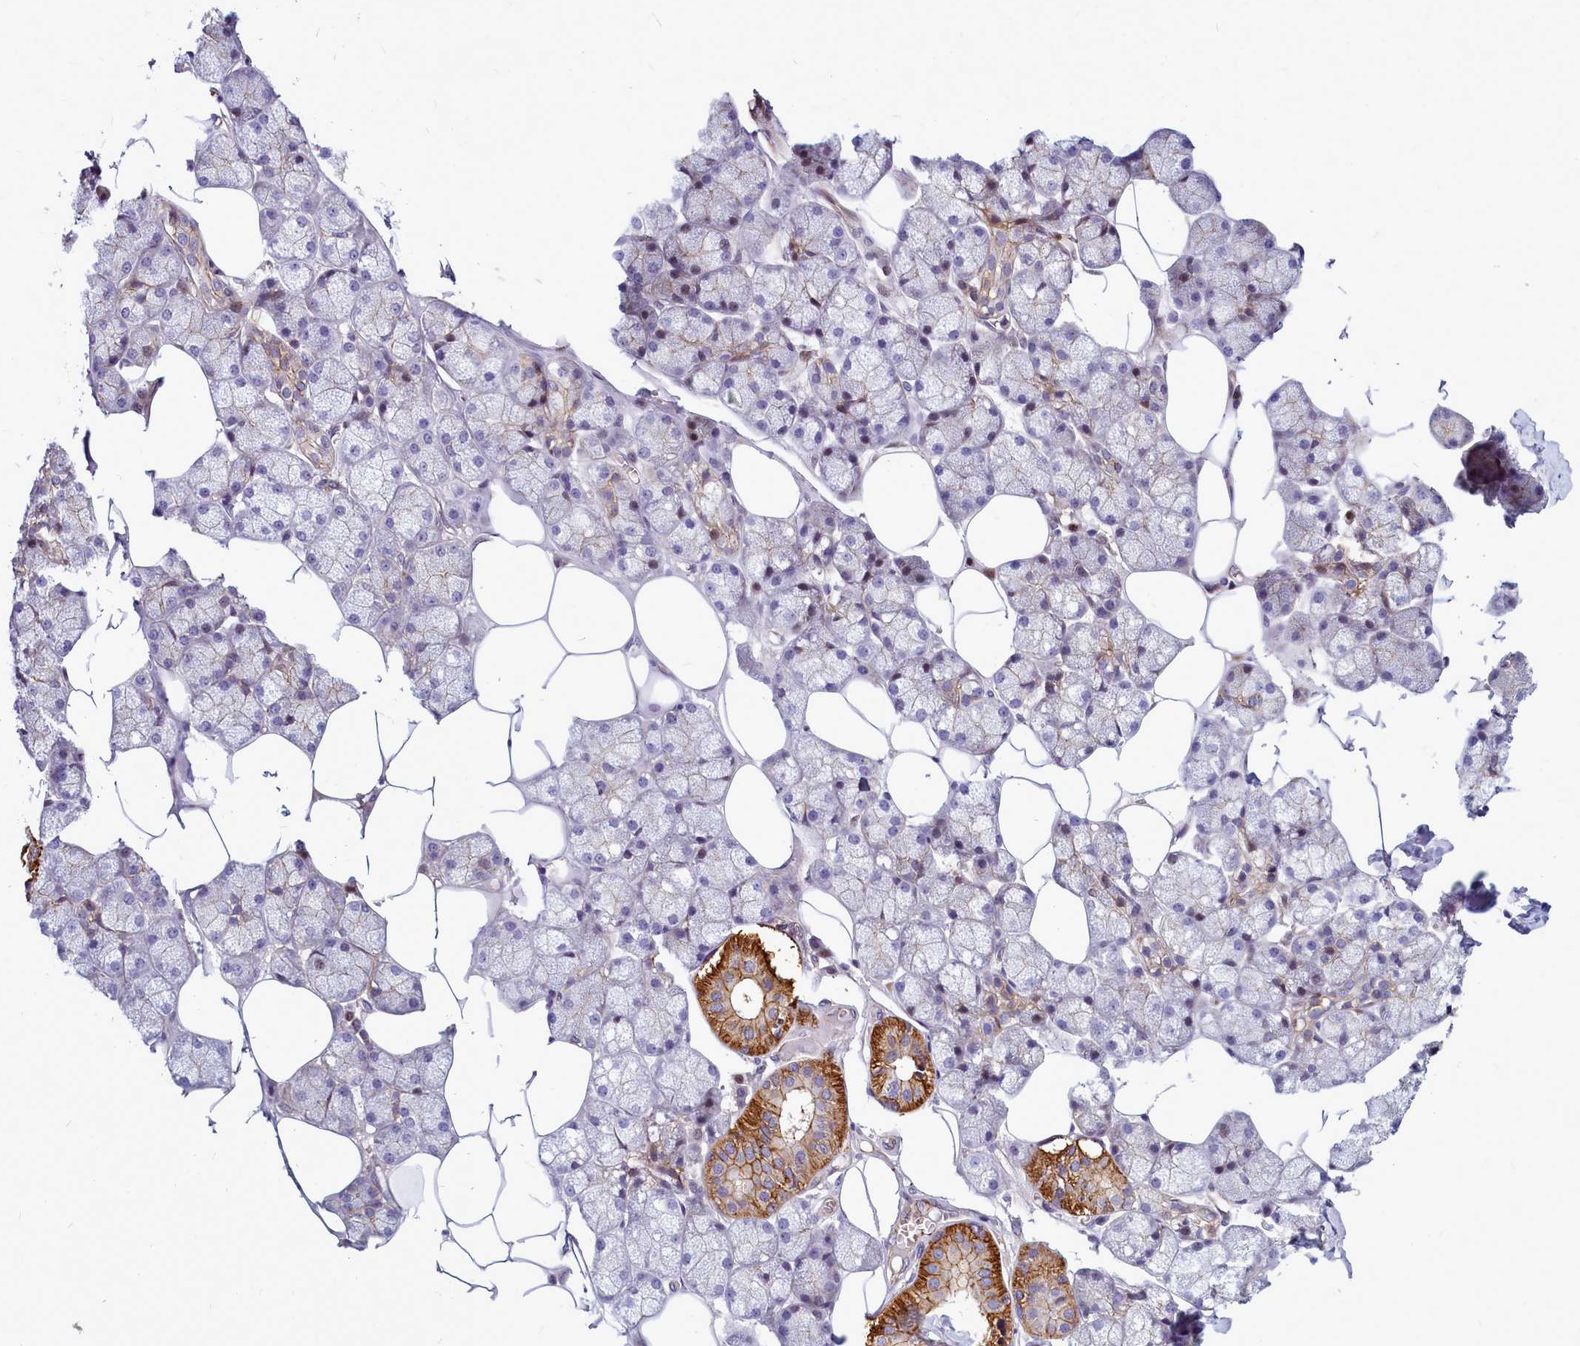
{"staining": {"intensity": "strong", "quantity": "<25%", "location": "cytoplasmic/membranous"}, "tissue": "salivary gland", "cell_type": "Glandular cells", "image_type": "normal", "snomed": [{"axis": "morphology", "description": "Normal tissue, NOS"}, {"axis": "topography", "description": "Salivary gland"}], "caption": "An image of human salivary gland stained for a protein displays strong cytoplasmic/membranous brown staining in glandular cells.", "gene": "TTC5", "patient": {"sex": "male", "age": 62}}